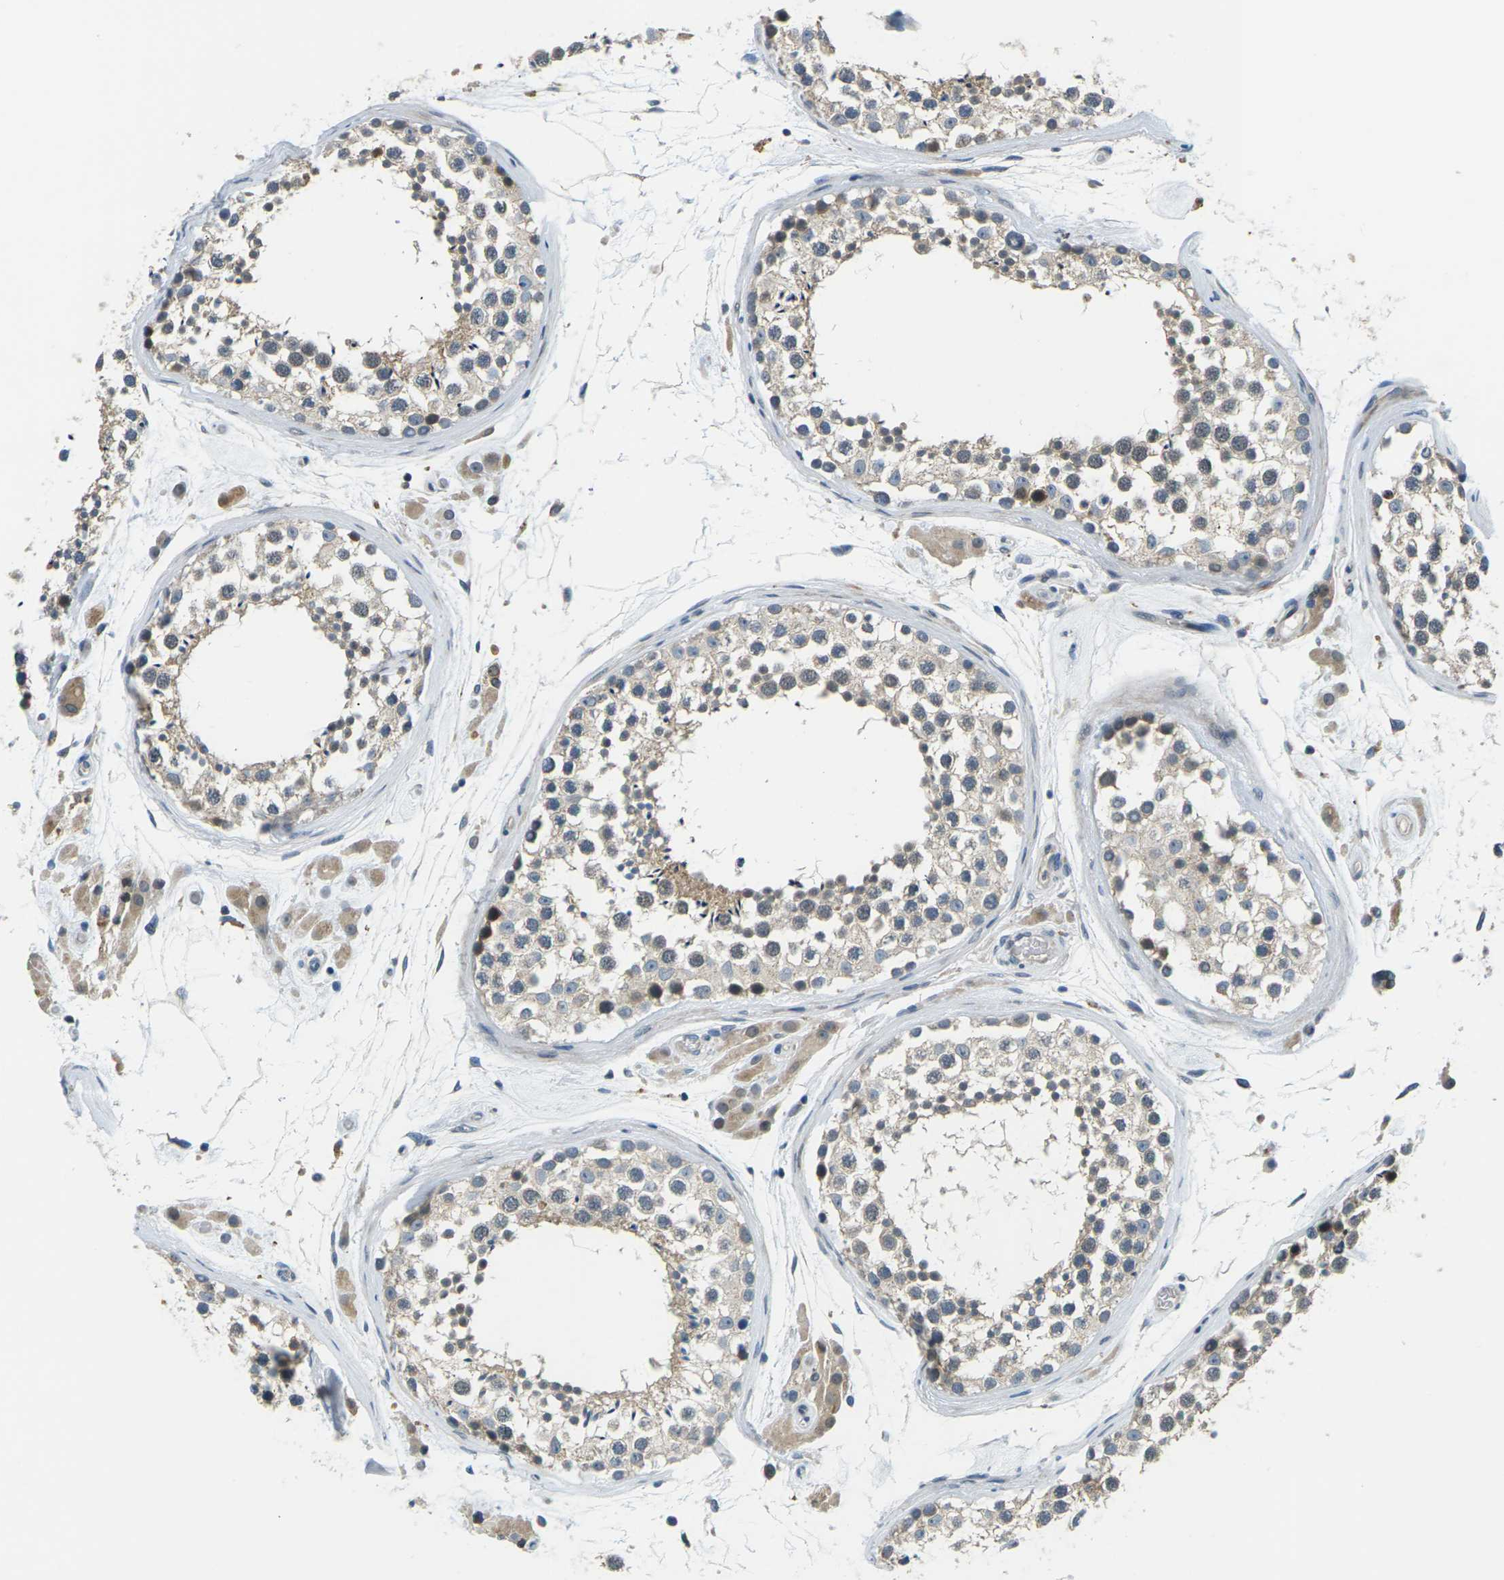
{"staining": {"intensity": "weak", "quantity": "25%-75%", "location": "cytoplasmic/membranous"}, "tissue": "testis", "cell_type": "Cells in seminiferous ducts", "image_type": "normal", "snomed": [{"axis": "morphology", "description": "Normal tissue, NOS"}, {"axis": "topography", "description": "Testis"}], "caption": "DAB immunohistochemical staining of unremarkable human testis reveals weak cytoplasmic/membranous protein positivity in about 25%-75% of cells in seminiferous ducts. (brown staining indicates protein expression, while blue staining denotes nuclei).", "gene": "SLC13A3", "patient": {"sex": "male", "age": 46}}